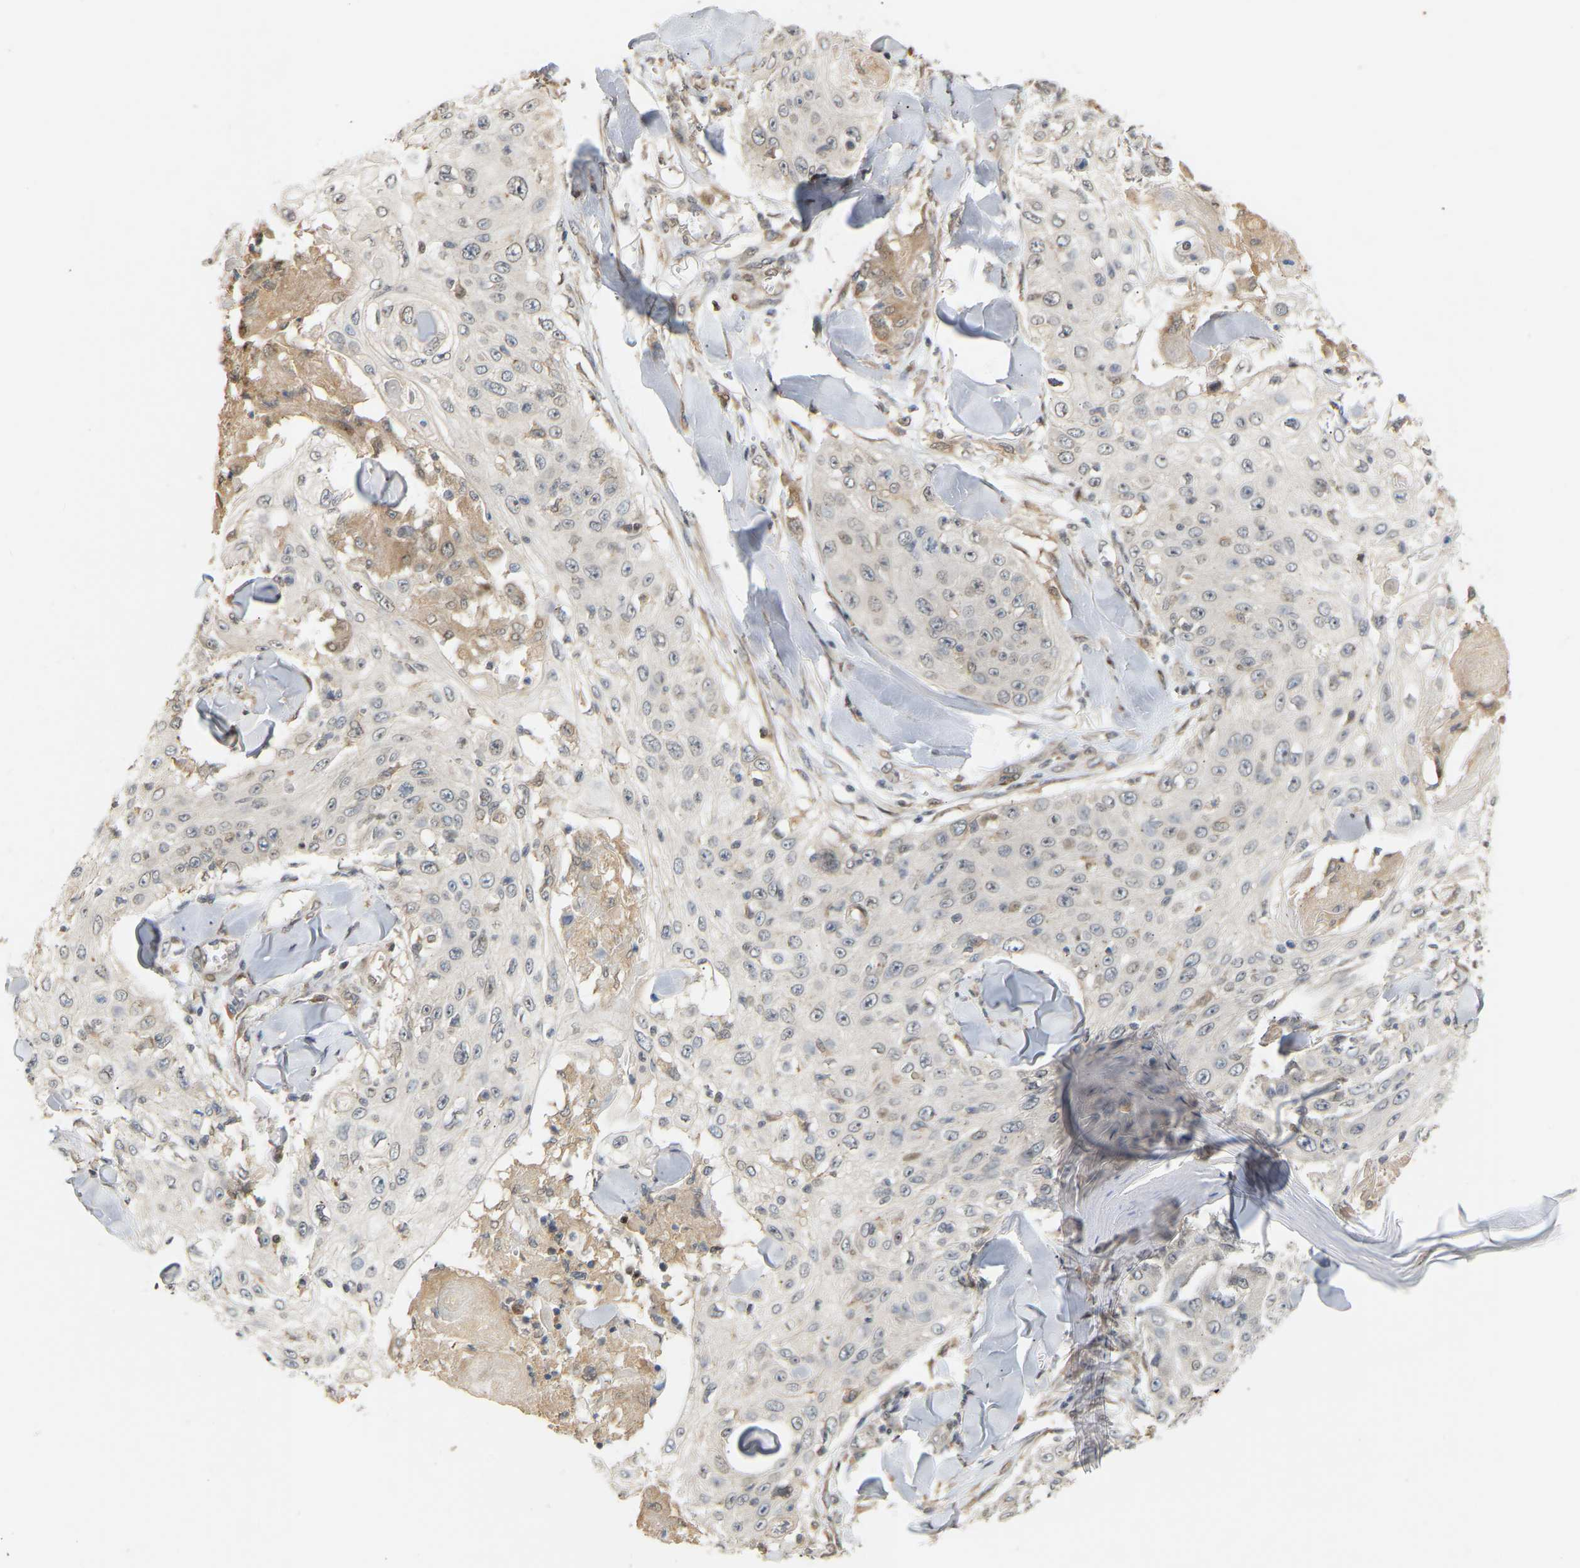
{"staining": {"intensity": "negative", "quantity": "none", "location": "none"}, "tissue": "skin cancer", "cell_type": "Tumor cells", "image_type": "cancer", "snomed": [{"axis": "morphology", "description": "Squamous cell carcinoma, NOS"}, {"axis": "topography", "description": "Skin"}], "caption": "Skin squamous cell carcinoma stained for a protein using immunohistochemistry exhibits no expression tumor cells.", "gene": "PTPN4", "patient": {"sex": "male", "age": 86}}